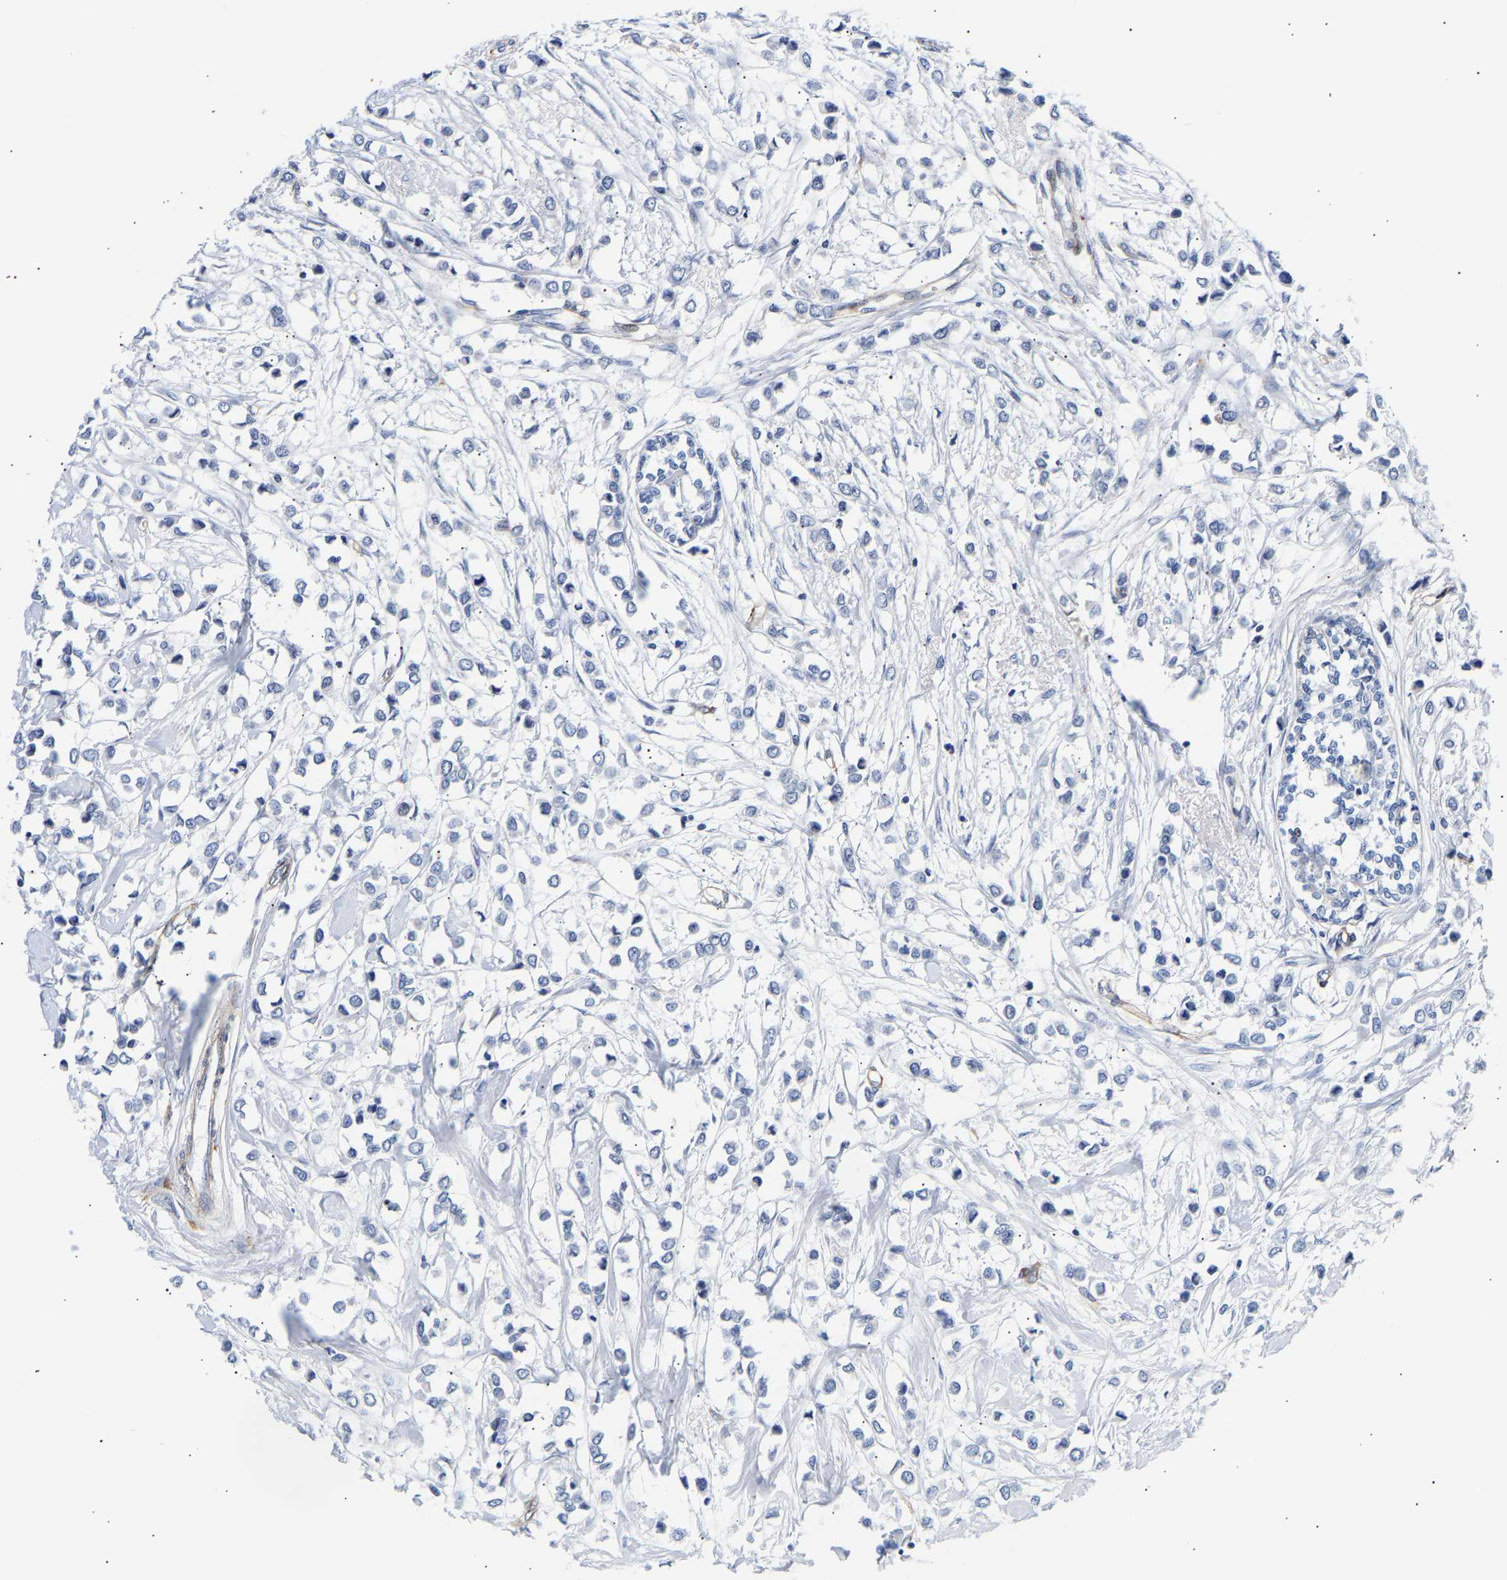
{"staining": {"intensity": "negative", "quantity": "none", "location": "none"}, "tissue": "breast cancer", "cell_type": "Tumor cells", "image_type": "cancer", "snomed": [{"axis": "morphology", "description": "Lobular carcinoma"}, {"axis": "topography", "description": "Breast"}], "caption": "IHC micrograph of neoplastic tissue: human breast lobular carcinoma stained with DAB (3,3'-diaminobenzidine) shows no significant protein positivity in tumor cells. (DAB immunohistochemistry, high magnification).", "gene": "IGFBP7", "patient": {"sex": "female", "age": 51}}